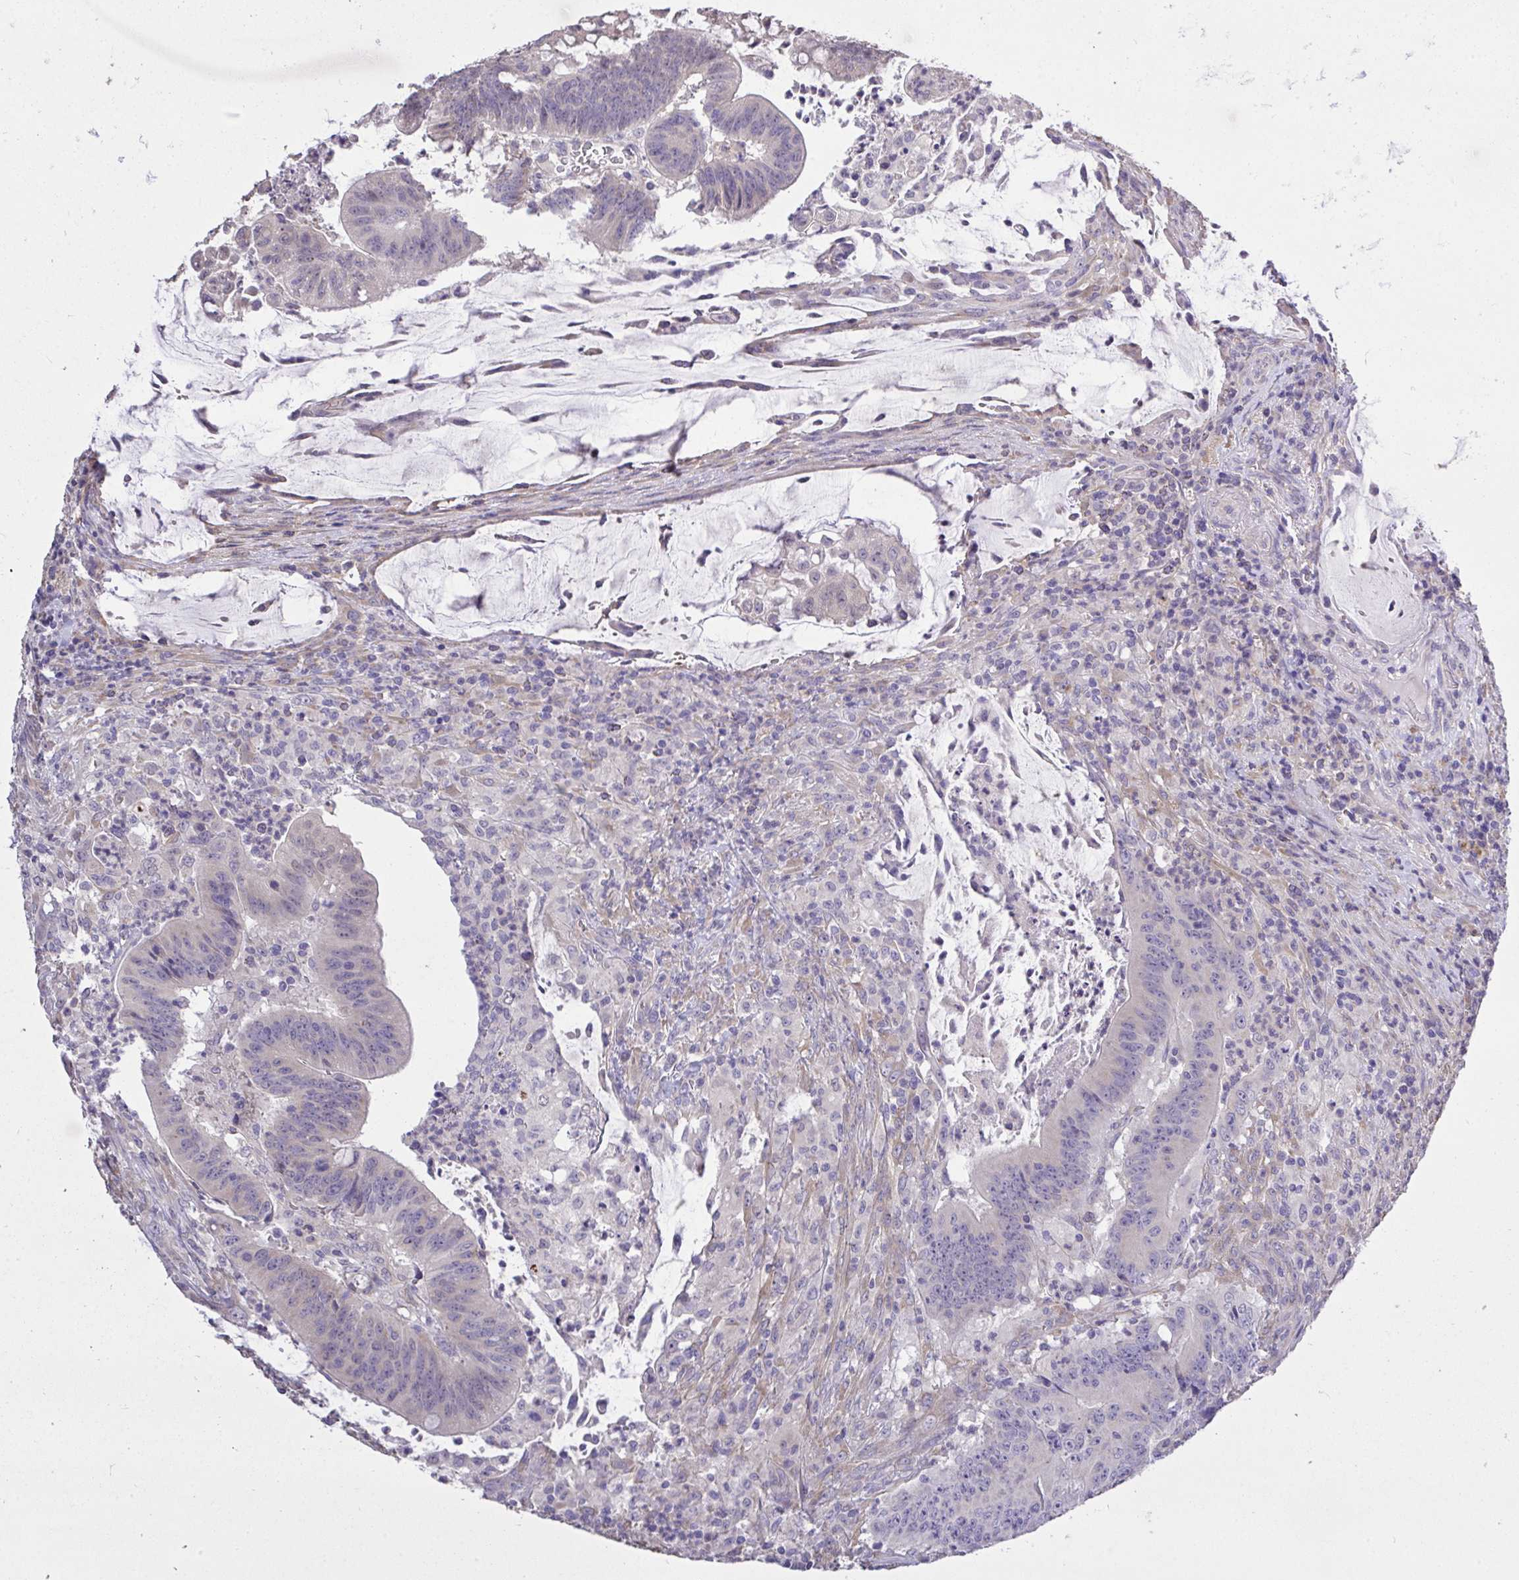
{"staining": {"intensity": "negative", "quantity": "none", "location": "none"}, "tissue": "colorectal cancer", "cell_type": "Tumor cells", "image_type": "cancer", "snomed": [{"axis": "morphology", "description": "Adenocarcinoma, NOS"}, {"axis": "topography", "description": "Colon"}], "caption": "This is an immunohistochemistry (IHC) histopathology image of human adenocarcinoma (colorectal). There is no expression in tumor cells.", "gene": "MPC2", "patient": {"sex": "female", "age": 87}}